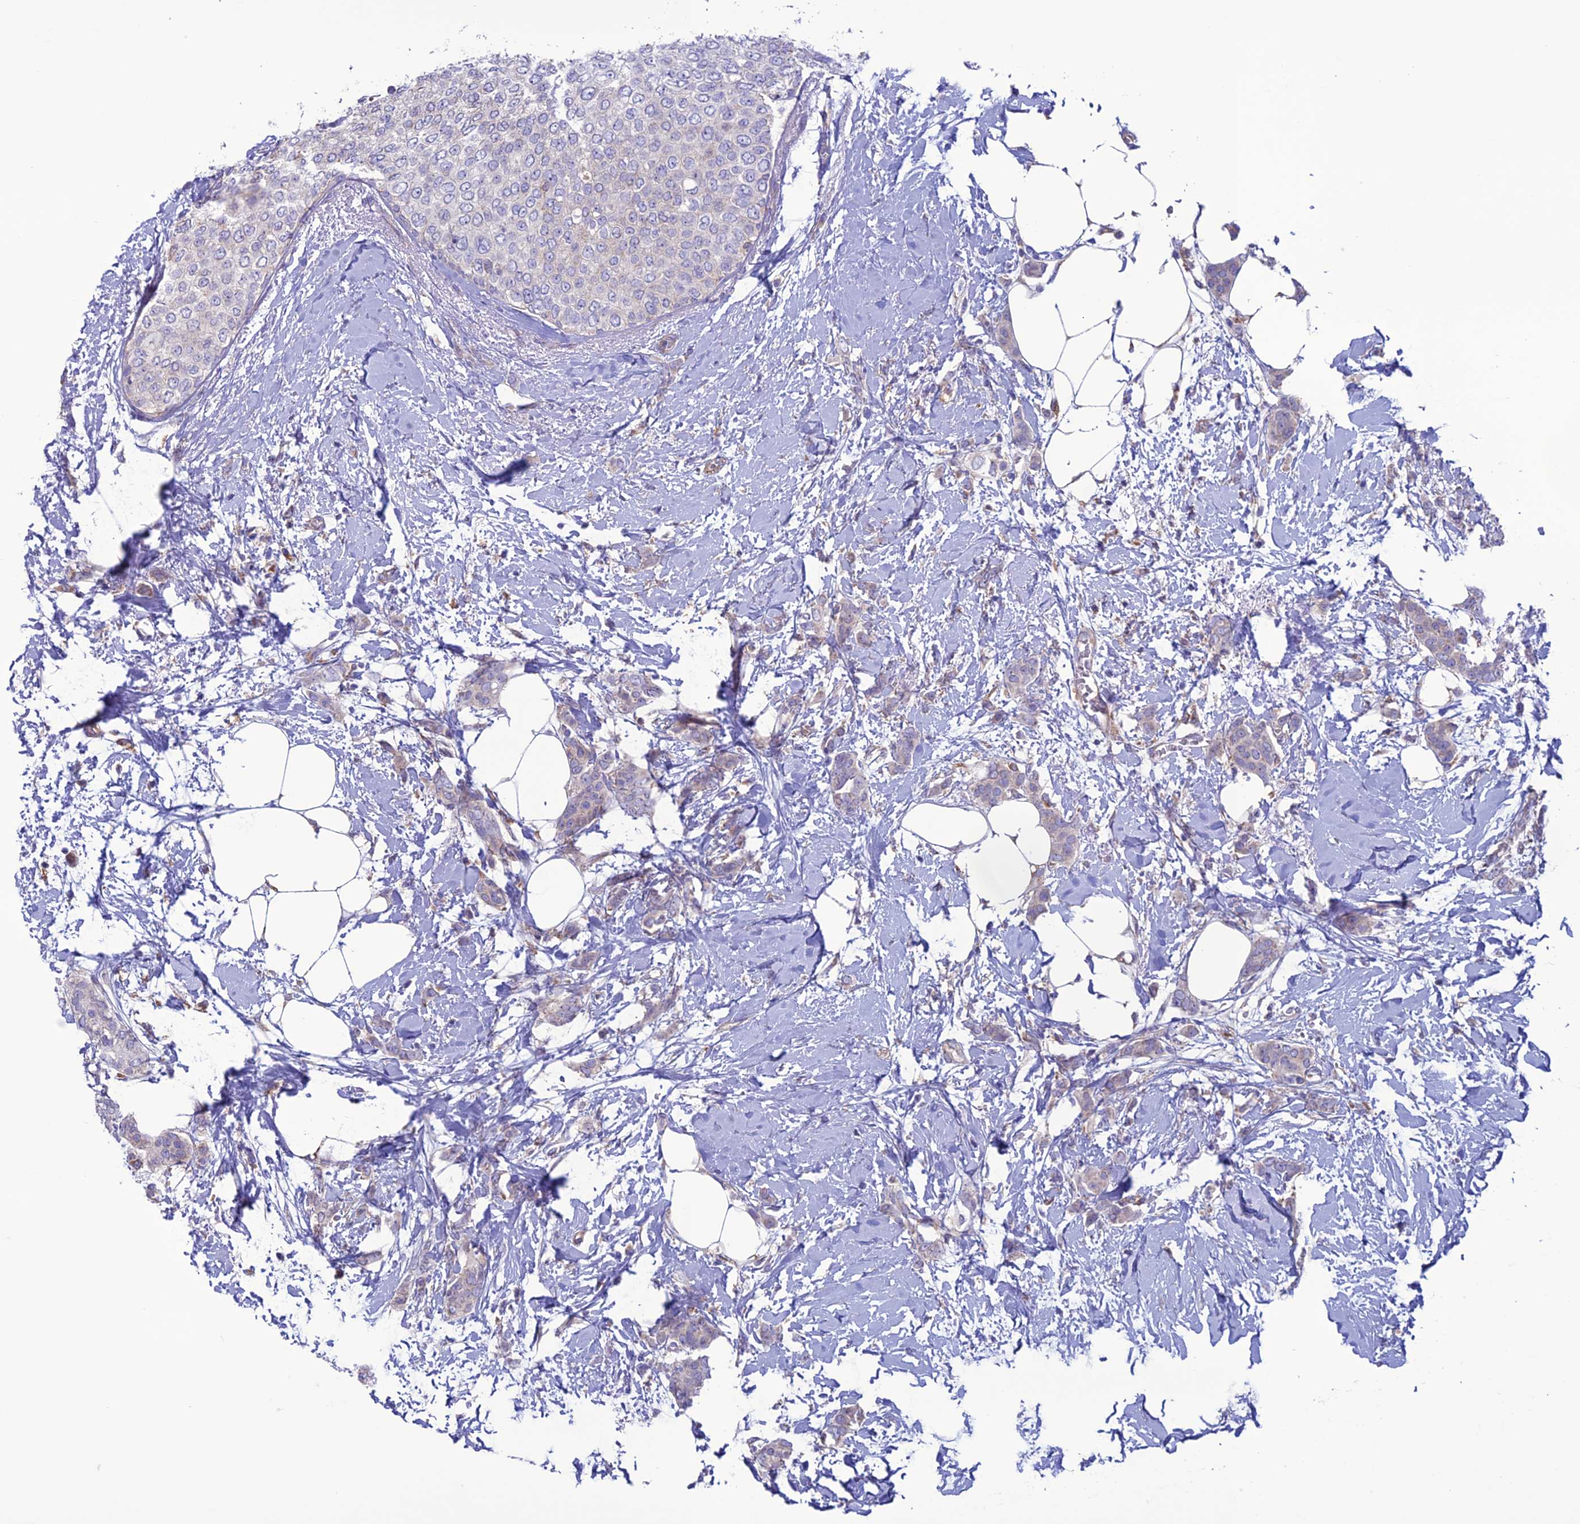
{"staining": {"intensity": "negative", "quantity": "none", "location": "none"}, "tissue": "breast cancer", "cell_type": "Tumor cells", "image_type": "cancer", "snomed": [{"axis": "morphology", "description": "Duct carcinoma"}, {"axis": "topography", "description": "Breast"}], "caption": "A micrograph of breast cancer (invasive ductal carcinoma) stained for a protein reveals no brown staining in tumor cells. (DAB (3,3'-diaminobenzidine) IHC with hematoxylin counter stain).", "gene": "CLCN7", "patient": {"sex": "female", "age": 72}}